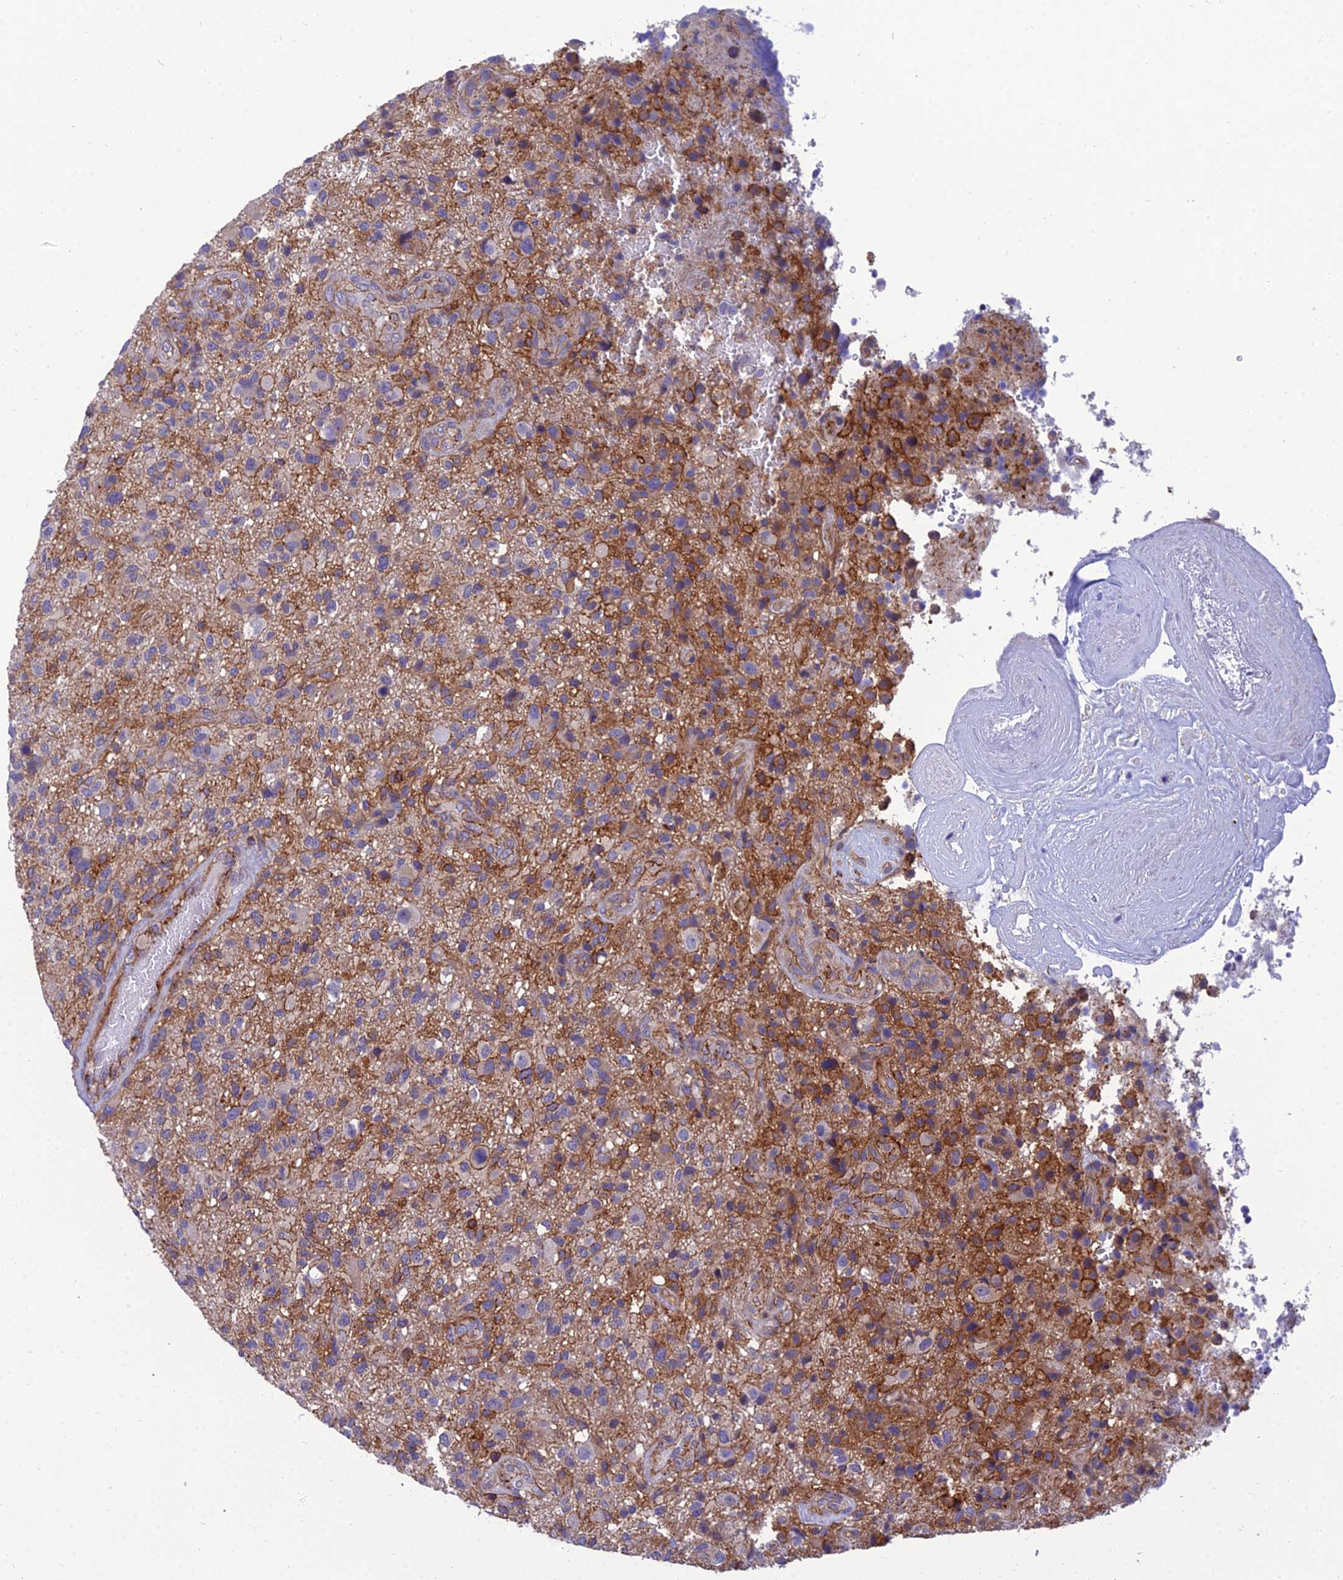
{"staining": {"intensity": "negative", "quantity": "none", "location": "none"}, "tissue": "glioma", "cell_type": "Tumor cells", "image_type": "cancer", "snomed": [{"axis": "morphology", "description": "Glioma, malignant, High grade"}, {"axis": "topography", "description": "Brain"}], "caption": "This is a micrograph of IHC staining of malignant glioma (high-grade), which shows no expression in tumor cells.", "gene": "PPP1R18", "patient": {"sex": "male", "age": 47}}